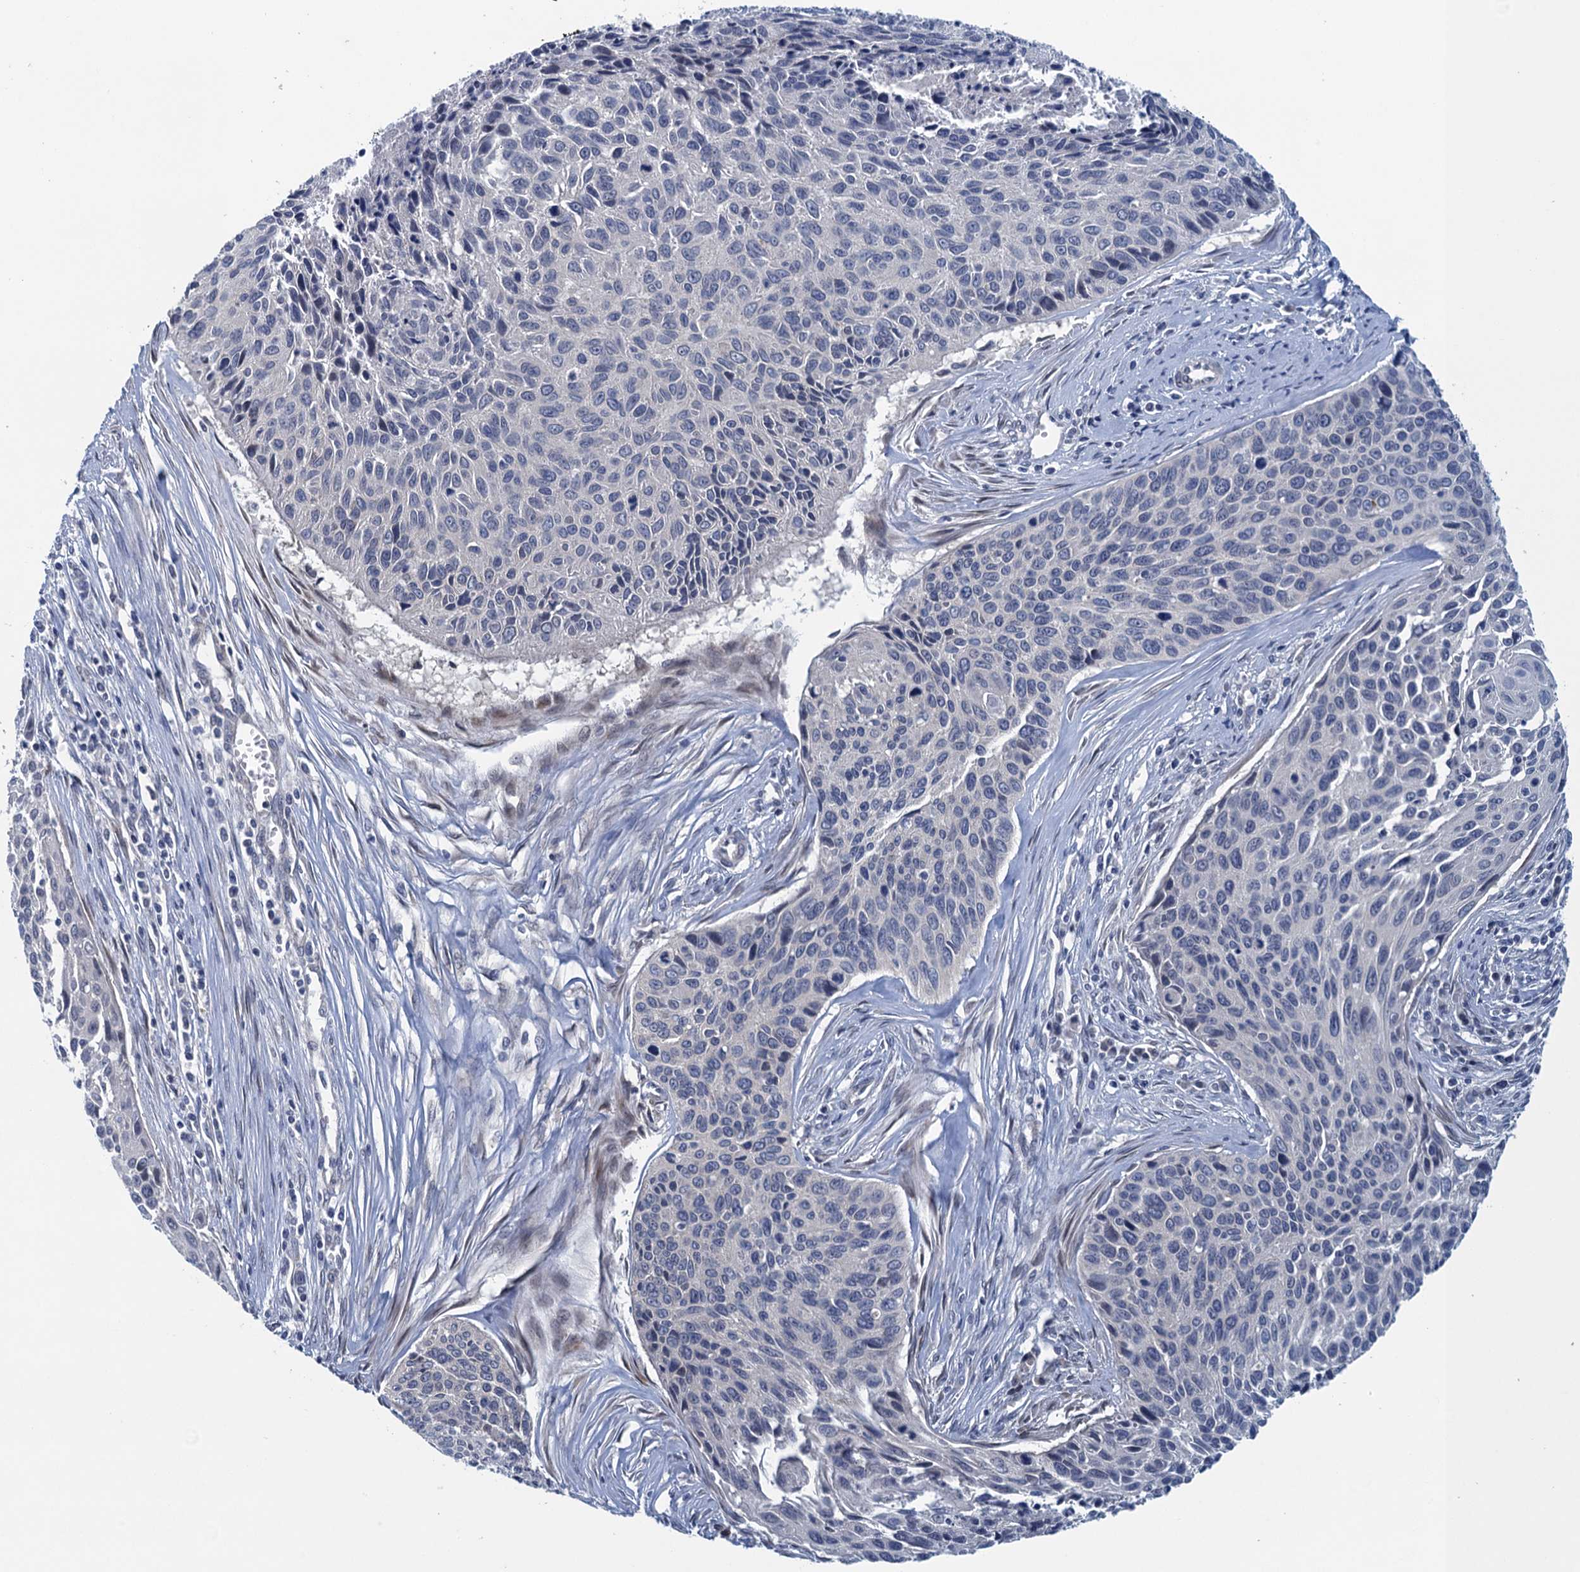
{"staining": {"intensity": "negative", "quantity": "none", "location": "none"}, "tissue": "cervical cancer", "cell_type": "Tumor cells", "image_type": "cancer", "snomed": [{"axis": "morphology", "description": "Squamous cell carcinoma, NOS"}, {"axis": "topography", "description": "Cervix"}], "caption": "Immunohistochemical staining of cervical cancer shows no significant staining in tumor cells. The staining was performed using DAB (3,3'-diaminobenzidine) to visualize the protein expression in brown, while the nuclei were stained in blue with hematoxylin (Magnification: 20x).", "gene": "CTU2", "patient": {"sex": "female", "age": 55}}